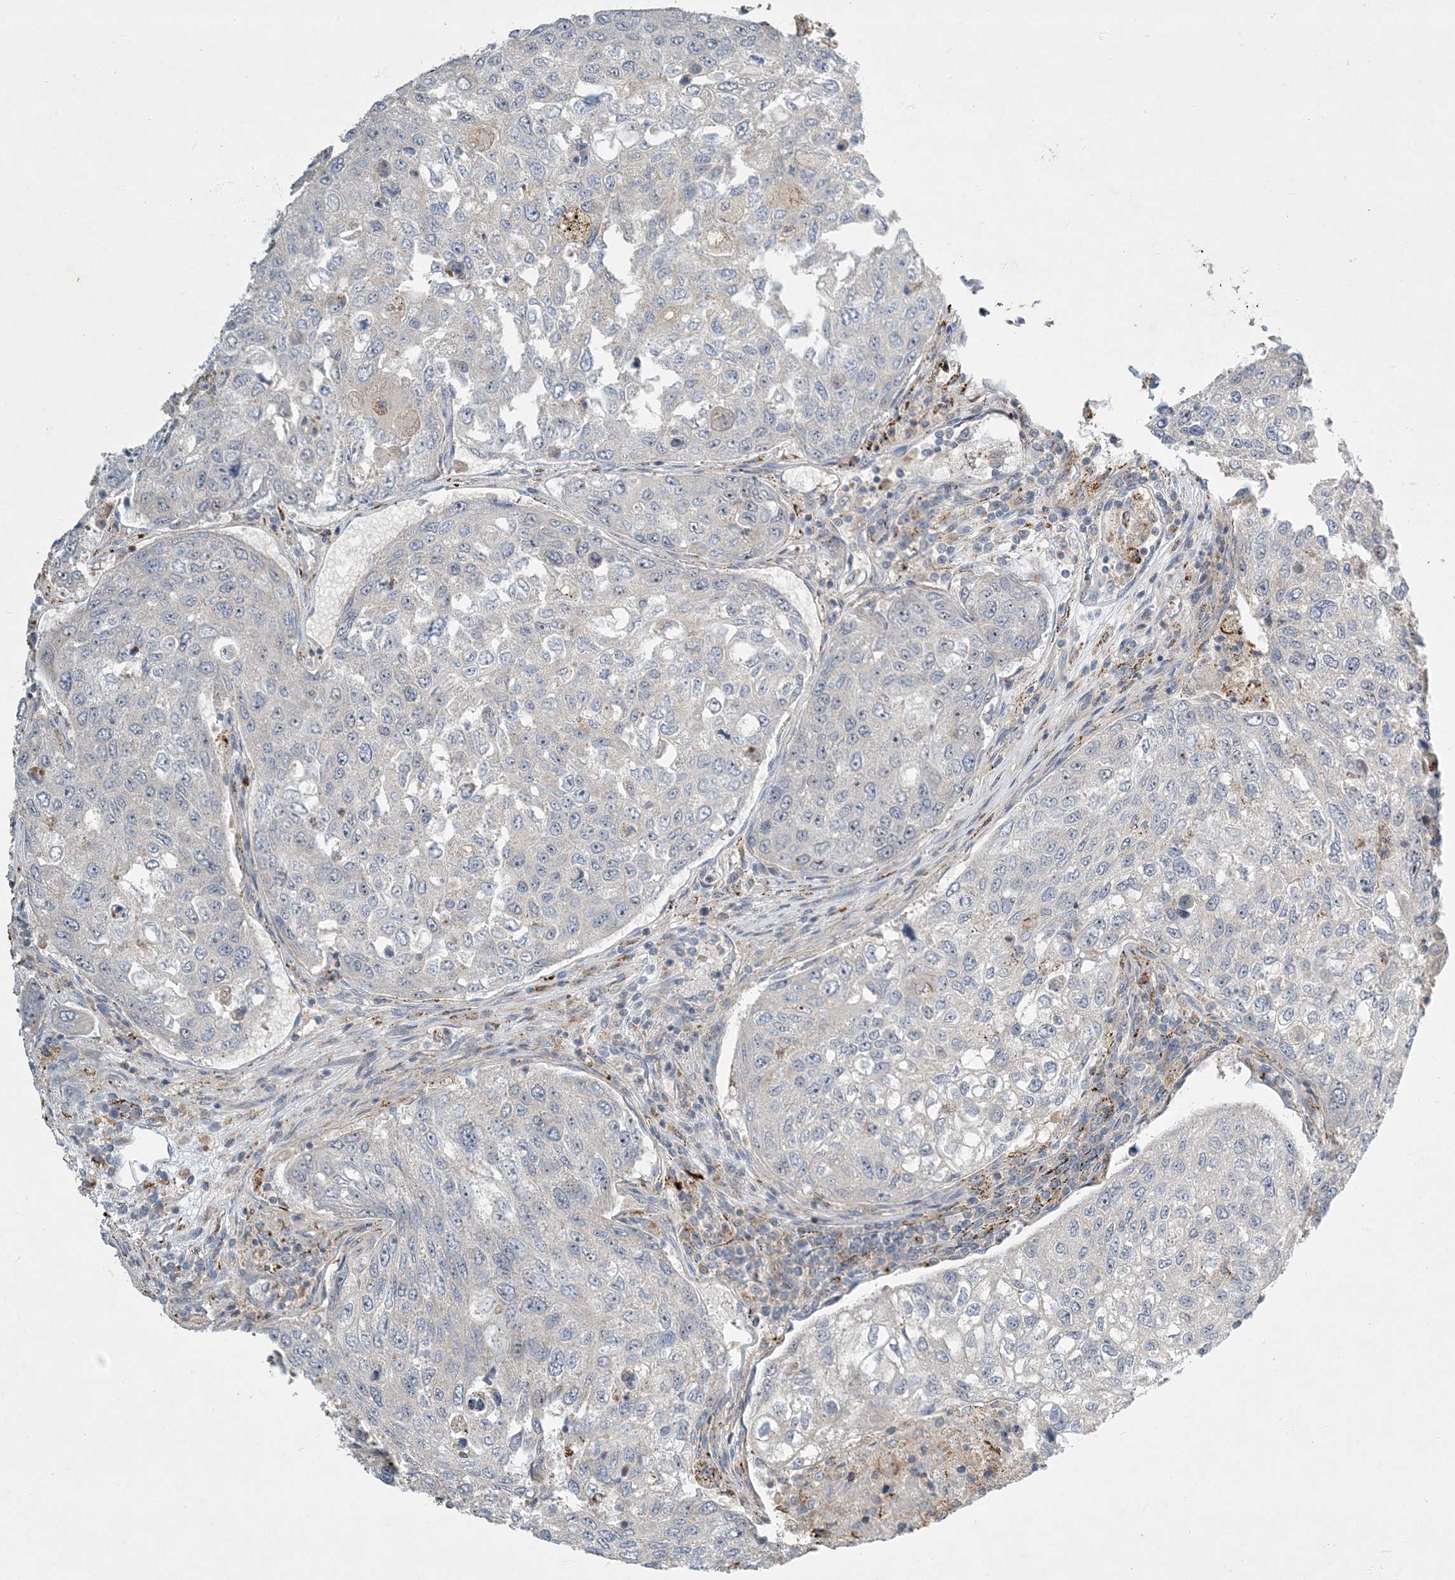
{"staining": {"intensity": "negative", "quantity": "none", "location": "none"}, "tissue": "urothelial cancer", "cell_type": "Tumor cells", "image_type": "cancer", "snomed": [{"axis": "morphology", "description": "Urothelial carcinoma, High grade"}, {"axis": "topography", "description": "Lymph node"}, {"axis": "topography", "description": "Urinary bladder"}], "caption": "A photomicrograph of human high-grade urothelial carcinoma is negative for staining in tumor cells.", "gene": "LTN1", "patient": {"sex": "male", "age": 51}}